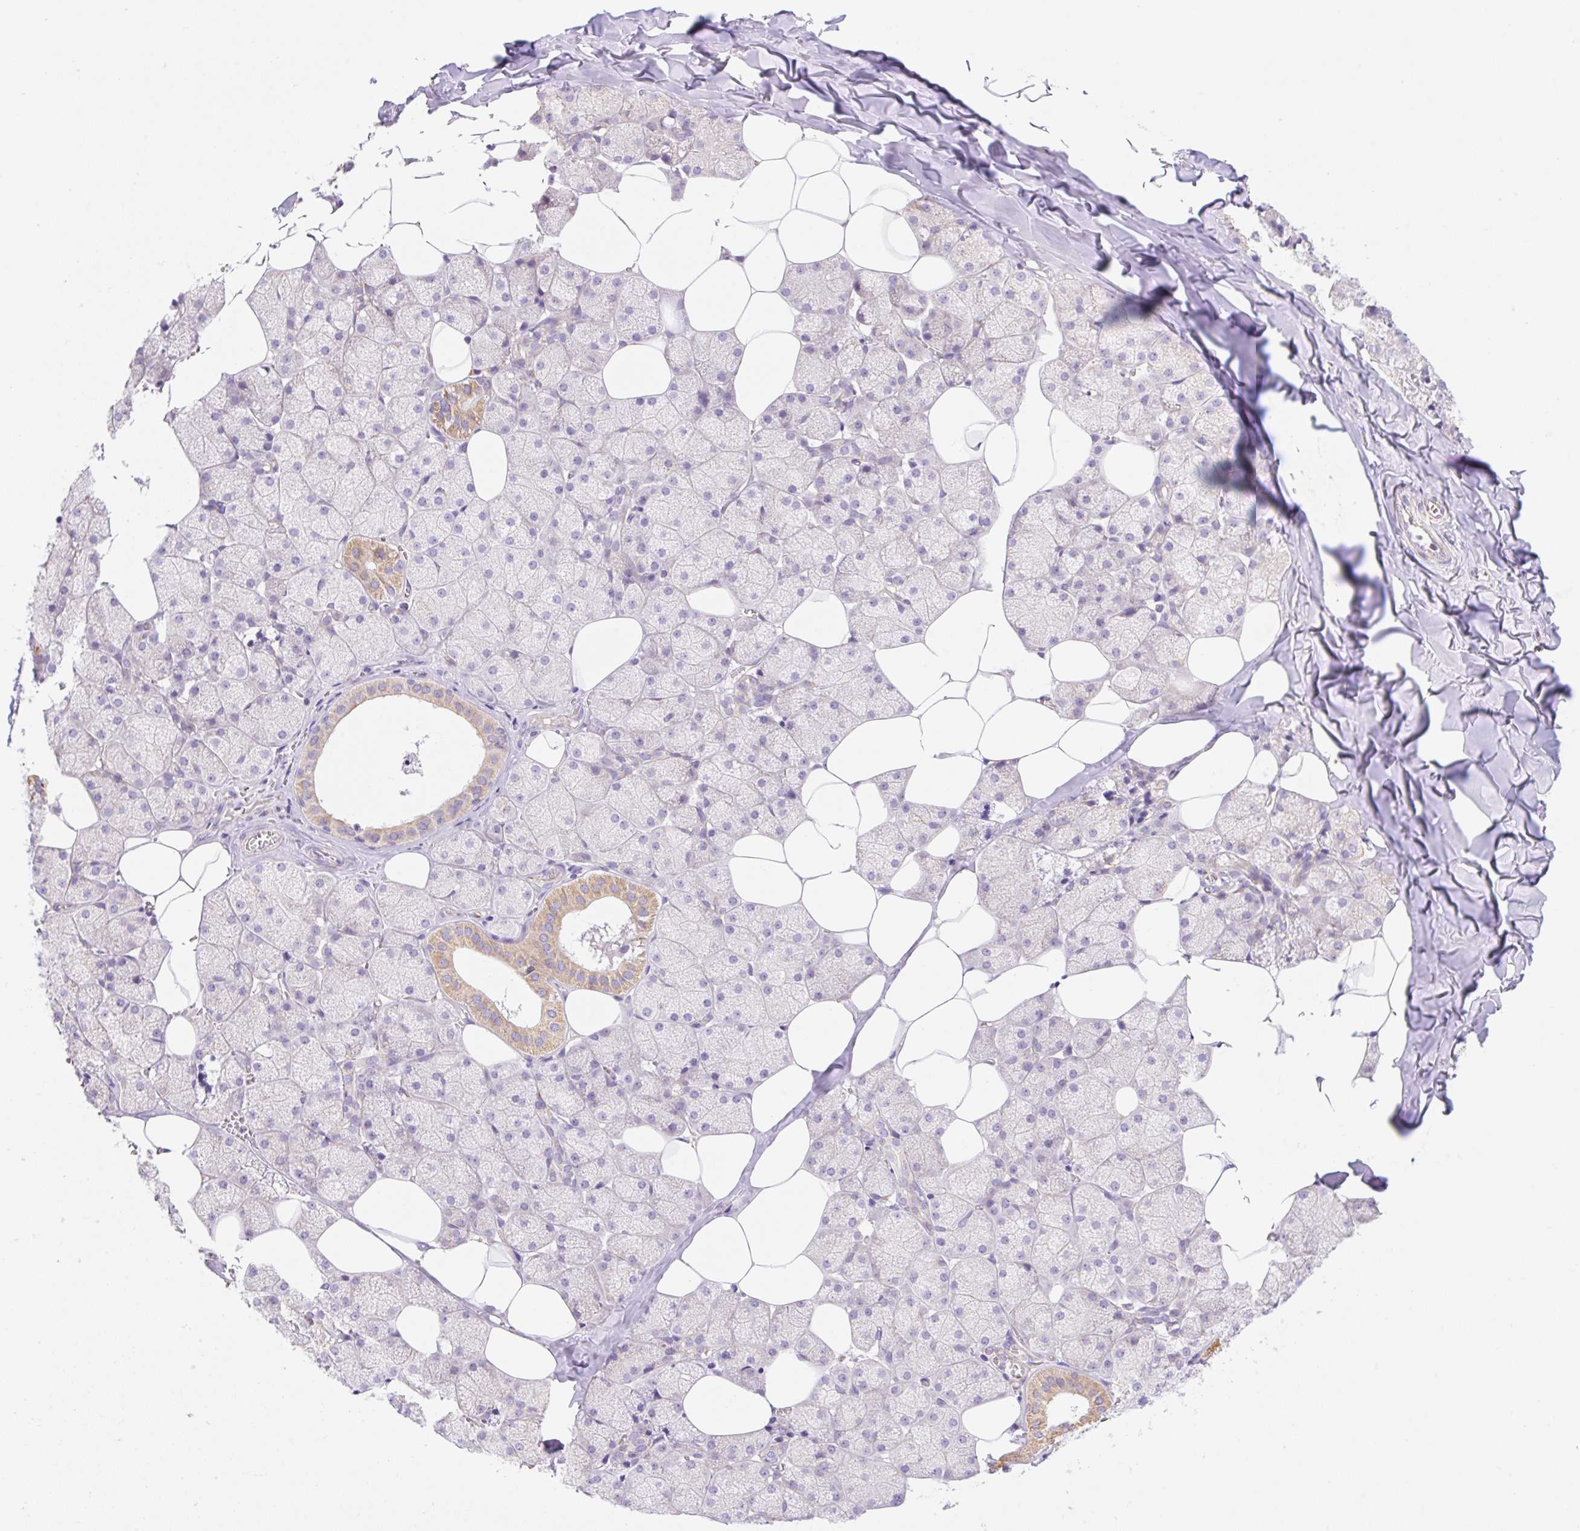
{"staining": {"intensity": "moderate", "quantity": "25%-75%", "location": "cytoplasmic/membranous"}, "tissue": "salivary gland", "cell_type": "Glandular cells", "image_type": "normal", "snomed": [{"axis": "morphology", "description": "Normal tissue, NOS"}, {"axis": "topography", "description": "Salivary gland"}, {"axis": "topography", "description": "Peripheral nerve tissue"}], "caption": "Immunohistochemistry of normal human salivary gland demonstrates medium levels of moderate cytoplasmic/membranous staining in approximately 25%-75% of glandular cells. (DAB (3,3'-diaminobenzidine) = brown stain, brightfield microscopy at high magnification).", "gene": "ESAM", "patient": {"sex": "male", "age": 38}}